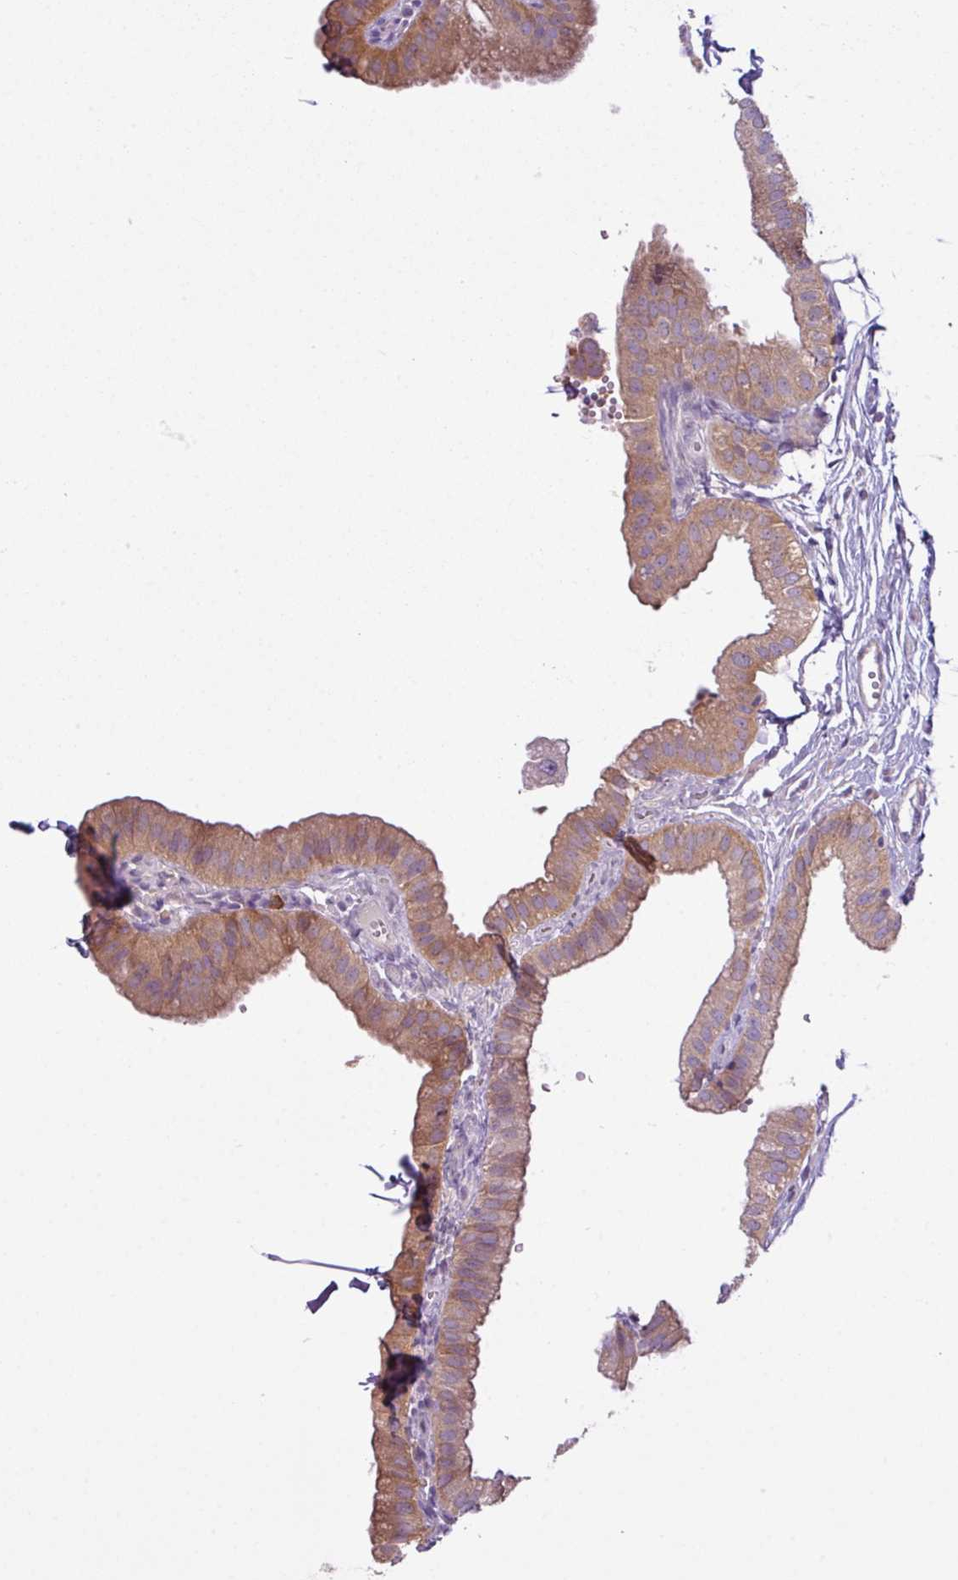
{"staining": {"intensity": "moderate", "quantity": ">75%", "location": "cytoplasmic/membranous"}, "tissue": "gallbladder", "cell_type": "Glandular cells", "image_type": "normal", "snomed": [{"axis": "morphology", "description": "Normal tissue, NOS"}, {"axis": "topography", "description": "Gallbladder"}], "caption": "Moderate cytoplasmic/membranous staining is present in approximately >75% of glandular cells in unremarkable gallbladder. (DAB (3,3'-diaminobenzidine) IHC, brown staining for protein, blue staining for nuclei).", "gene": "CAMK2A", "patient": {"sex": "female", "age": 61}}